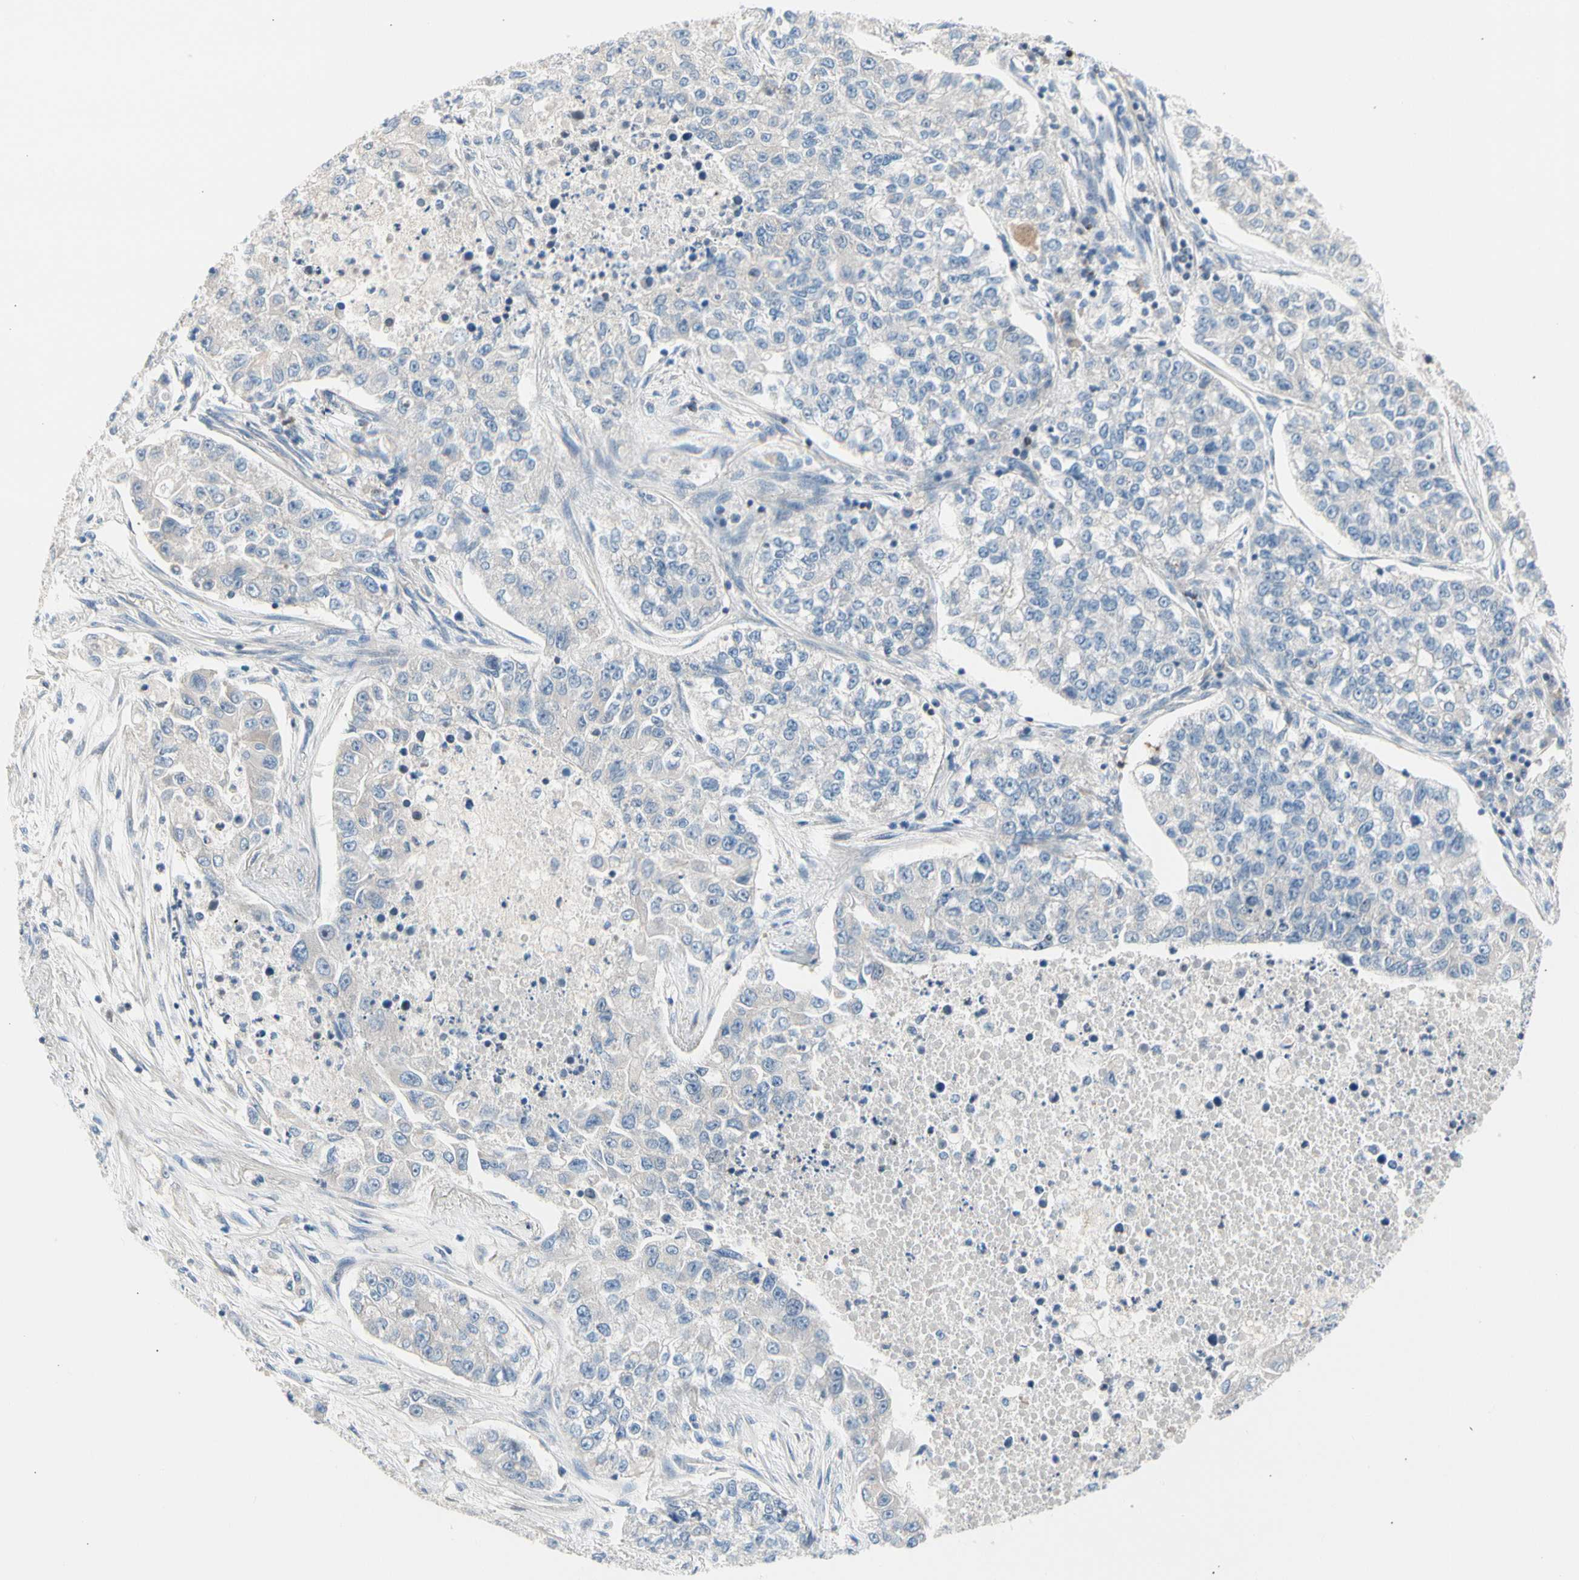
{"staining": {"intensity": "negative", "quantity": "none", "location": "none"}, "tissue": "lung cancer", "cell_type": "Tumor cells", "image_type": "cancer", "snomed": [{"axis": "morphology", "description": "Adenocarcinoma, NOS"}, {"axis": "topography", "description": "Lung"}], "caption": "IHC image of neoplastic tissue: lung cancer (adenocarcinoma) stained with DAB demonstrates no significant protein positivity in tumor cells.", "gene": "MAP3K3", "patient": {"sex": "male", "age": 49}}